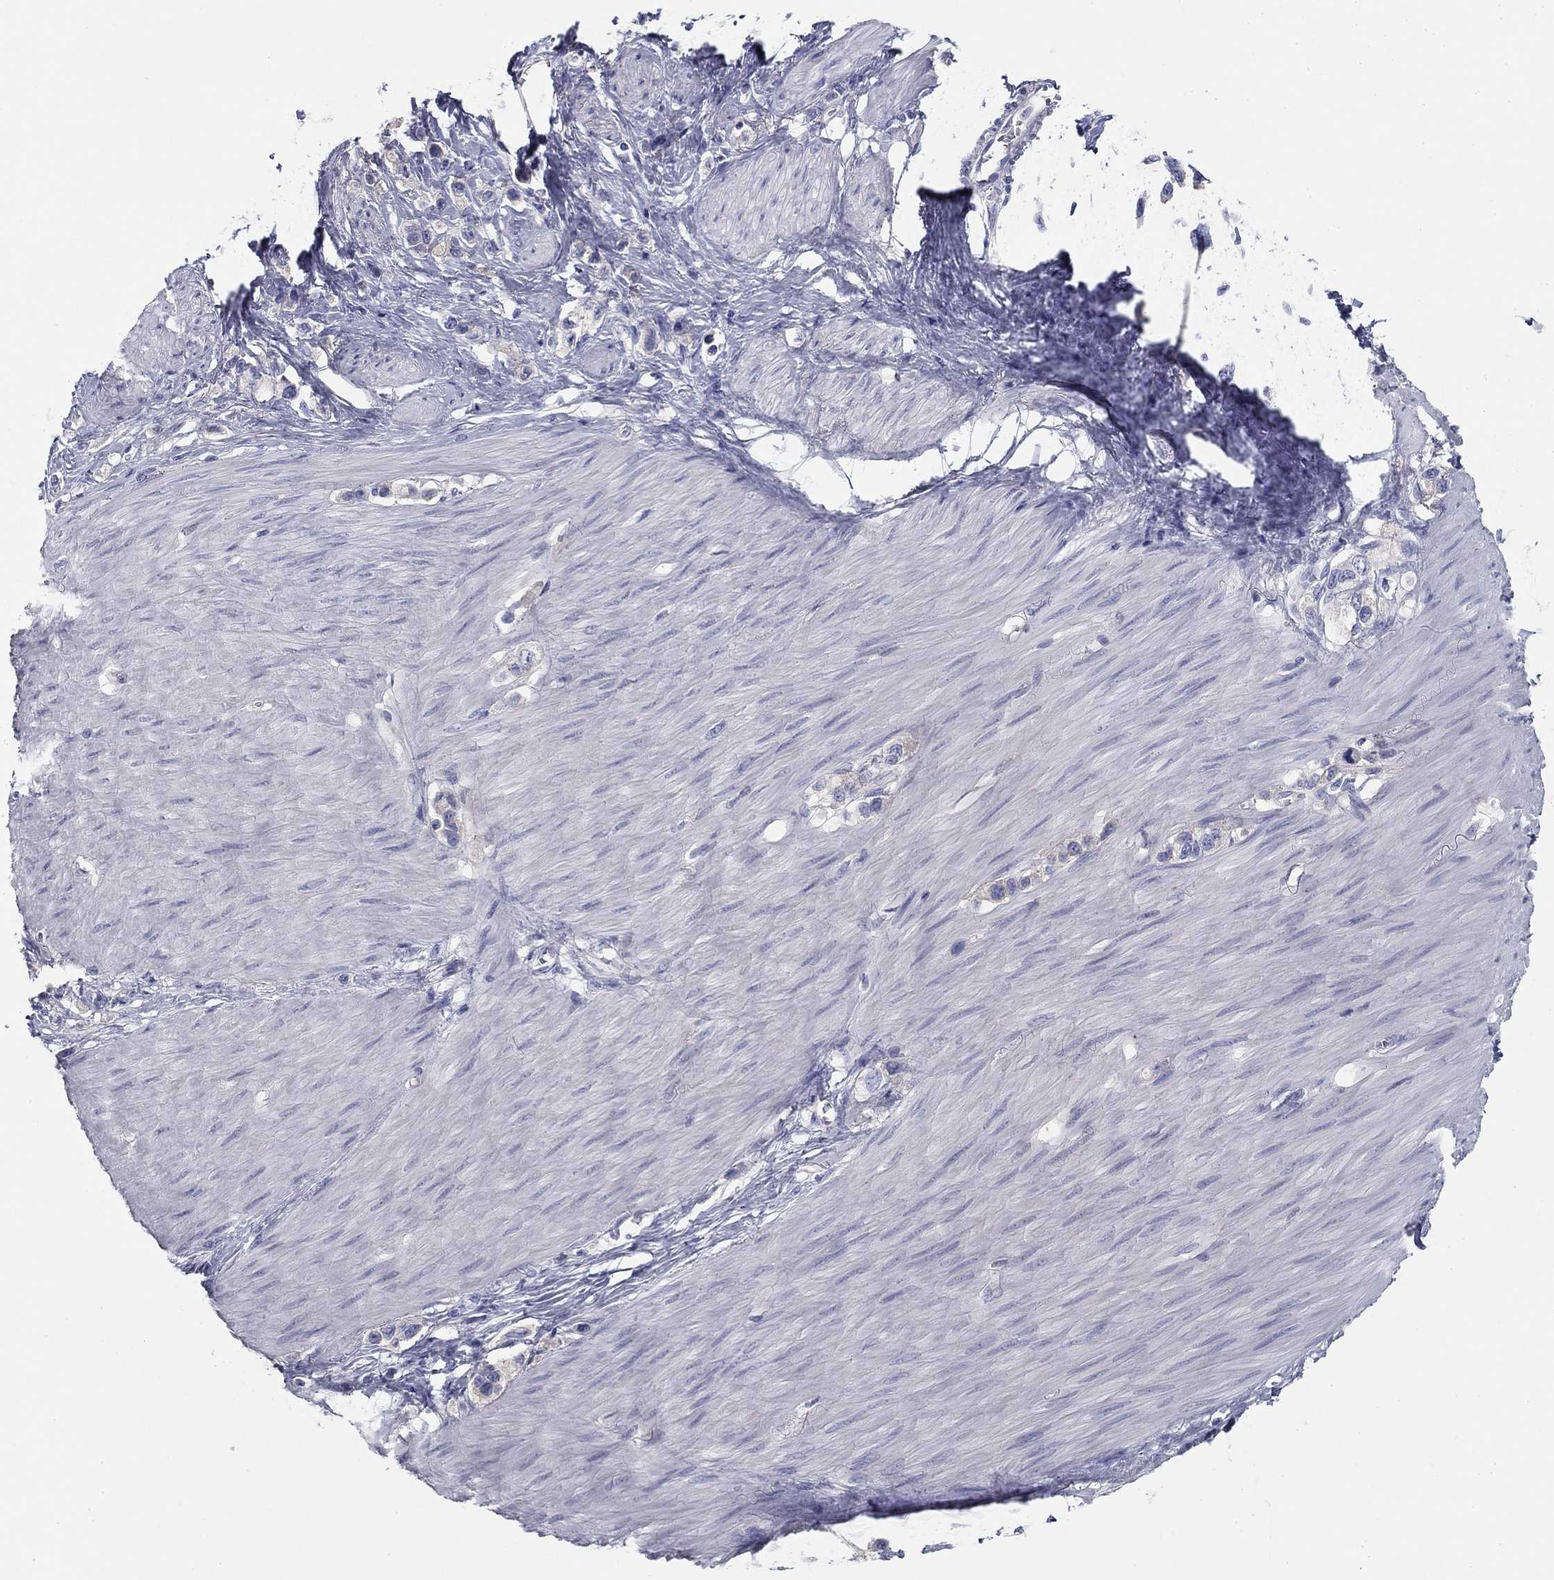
{"staining": {"intensity": "negative", "quantity": "none", "location": "none"}, "tissue": "stomach cancer", "cell_type": "Tumor cells", "image_type": "cancer", "snomed": [{"axis": "morphology", "description": "Normal tissue, NOS"}, {"axis": "morphology", "description": "Adenocarcinoma, NOS"}, {"axis": "morphology", "description": "Adenocarcinoma, High grade"}, {"axis": "topography", "description": "Stomach, upper"}, {"axis": "topography", "description": "Stomach"}], "caption": "High magnification brightfield microscopy of stomach cancer stained with DAB (3,3'-diaminobenzidine) (brown) and counterstained with hematoxylin (blue): tumor cells show no significant positivity. Brightfield microscopy of immunohistochemistry (IHC) stained with DAB (brown) and hematoxylin (blue), captured at high magnification.", "gene": "CPLX4", "patient": {"sex": "female", "age": 65}}